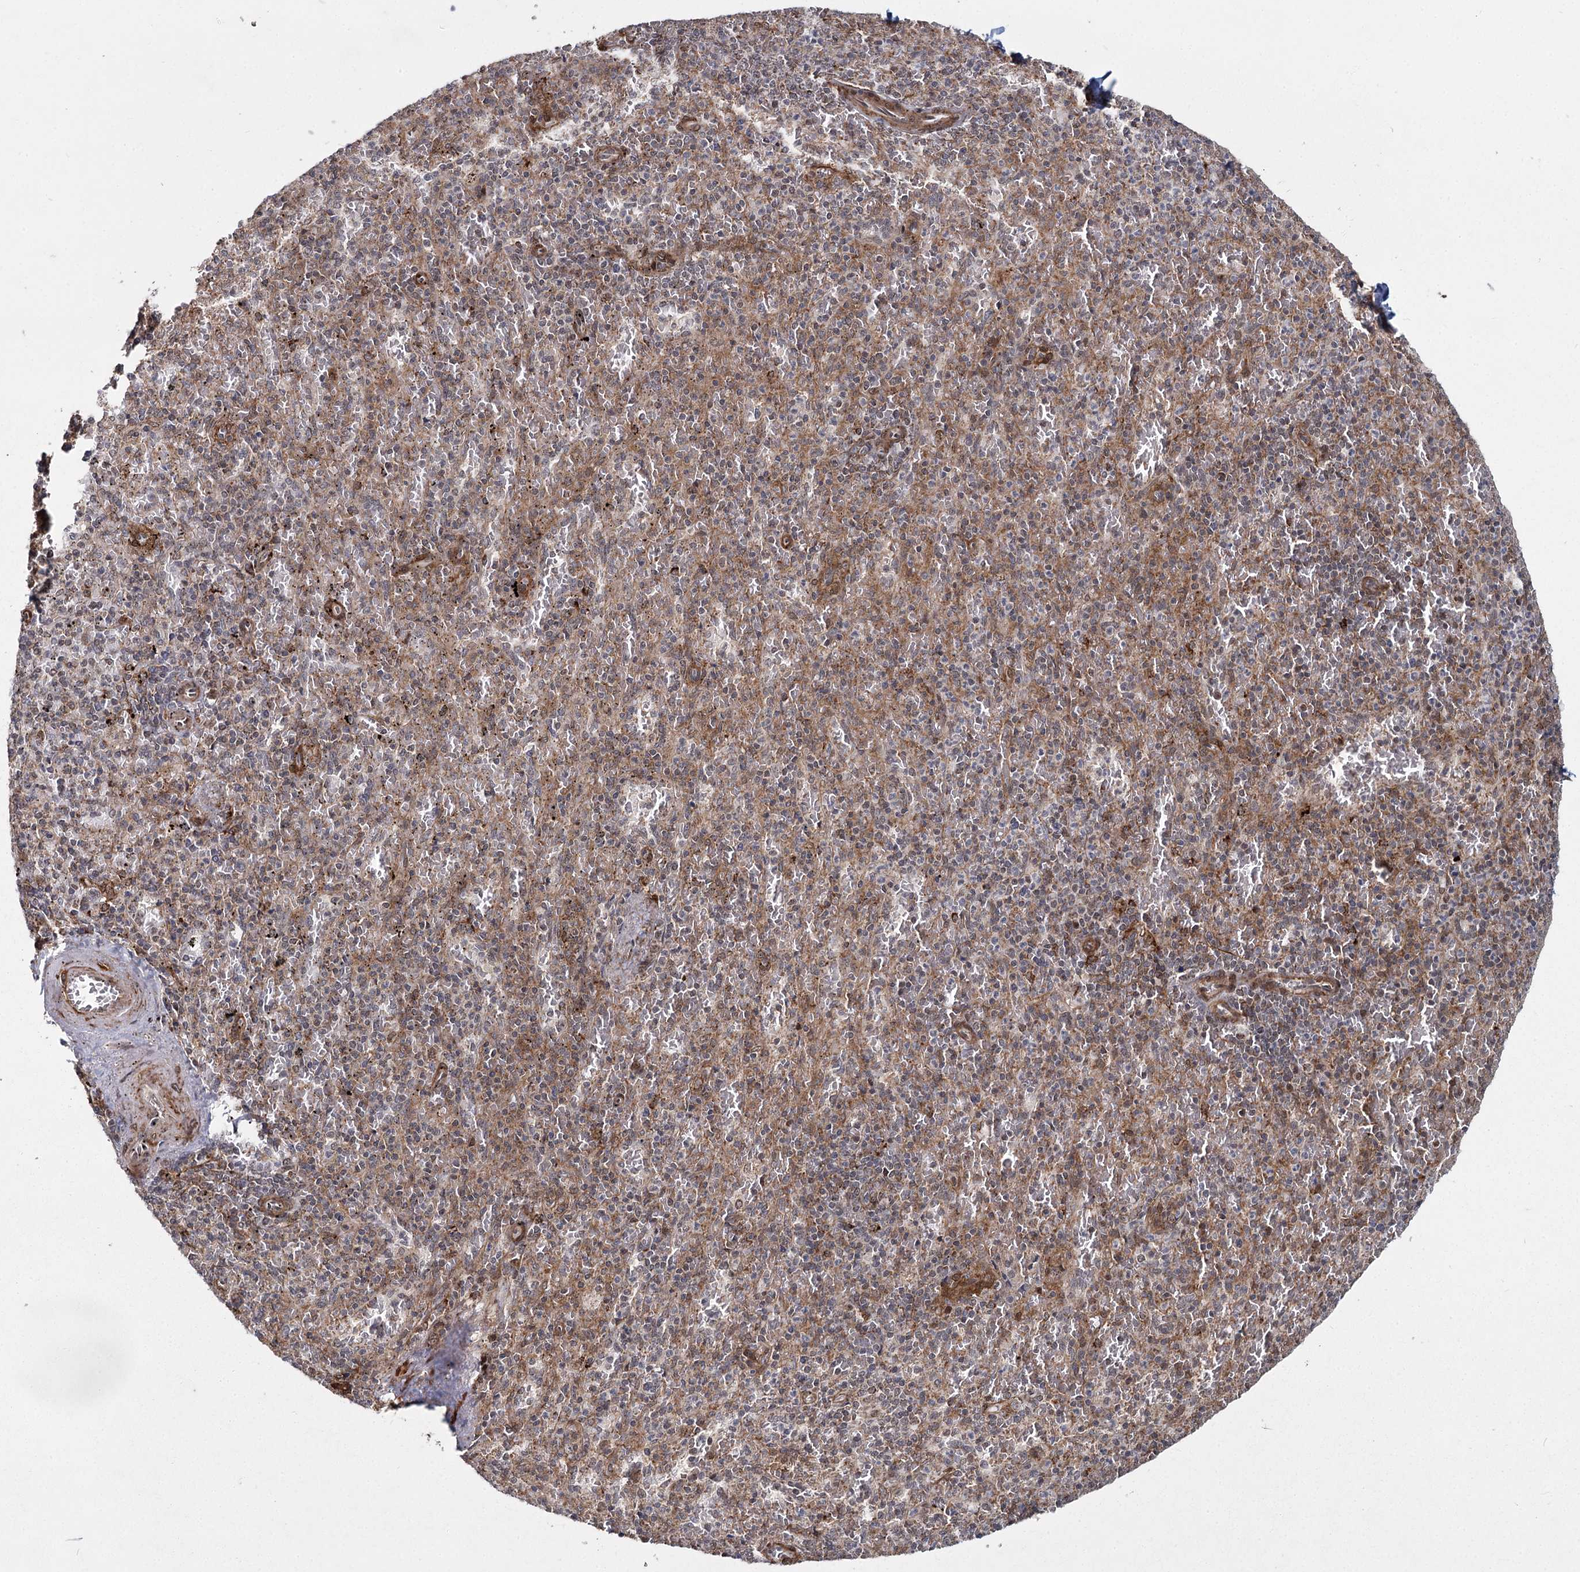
{"staining": {"intensity": "moderate", "quantity": "25%-75%", "location": "cytoplasmic/membranous"}, "tissue": "spleen", "cell_type": "Cells in red pulp", "image_type": "normal", "snomed": [{"axis": "morphology", "description": "Normal tissue, NOS"}, {"axis": "topography", "description": "Spleen"}], "caption": "High-power microscopy captured an IHC histopathology image of benign spleen, revealing moderate cytoplasmic/membranous expression in about 25%-75% of cells in red pulp.", "gene": "ZCCHC24", "patient": {"sex": "male", "age": 82}}